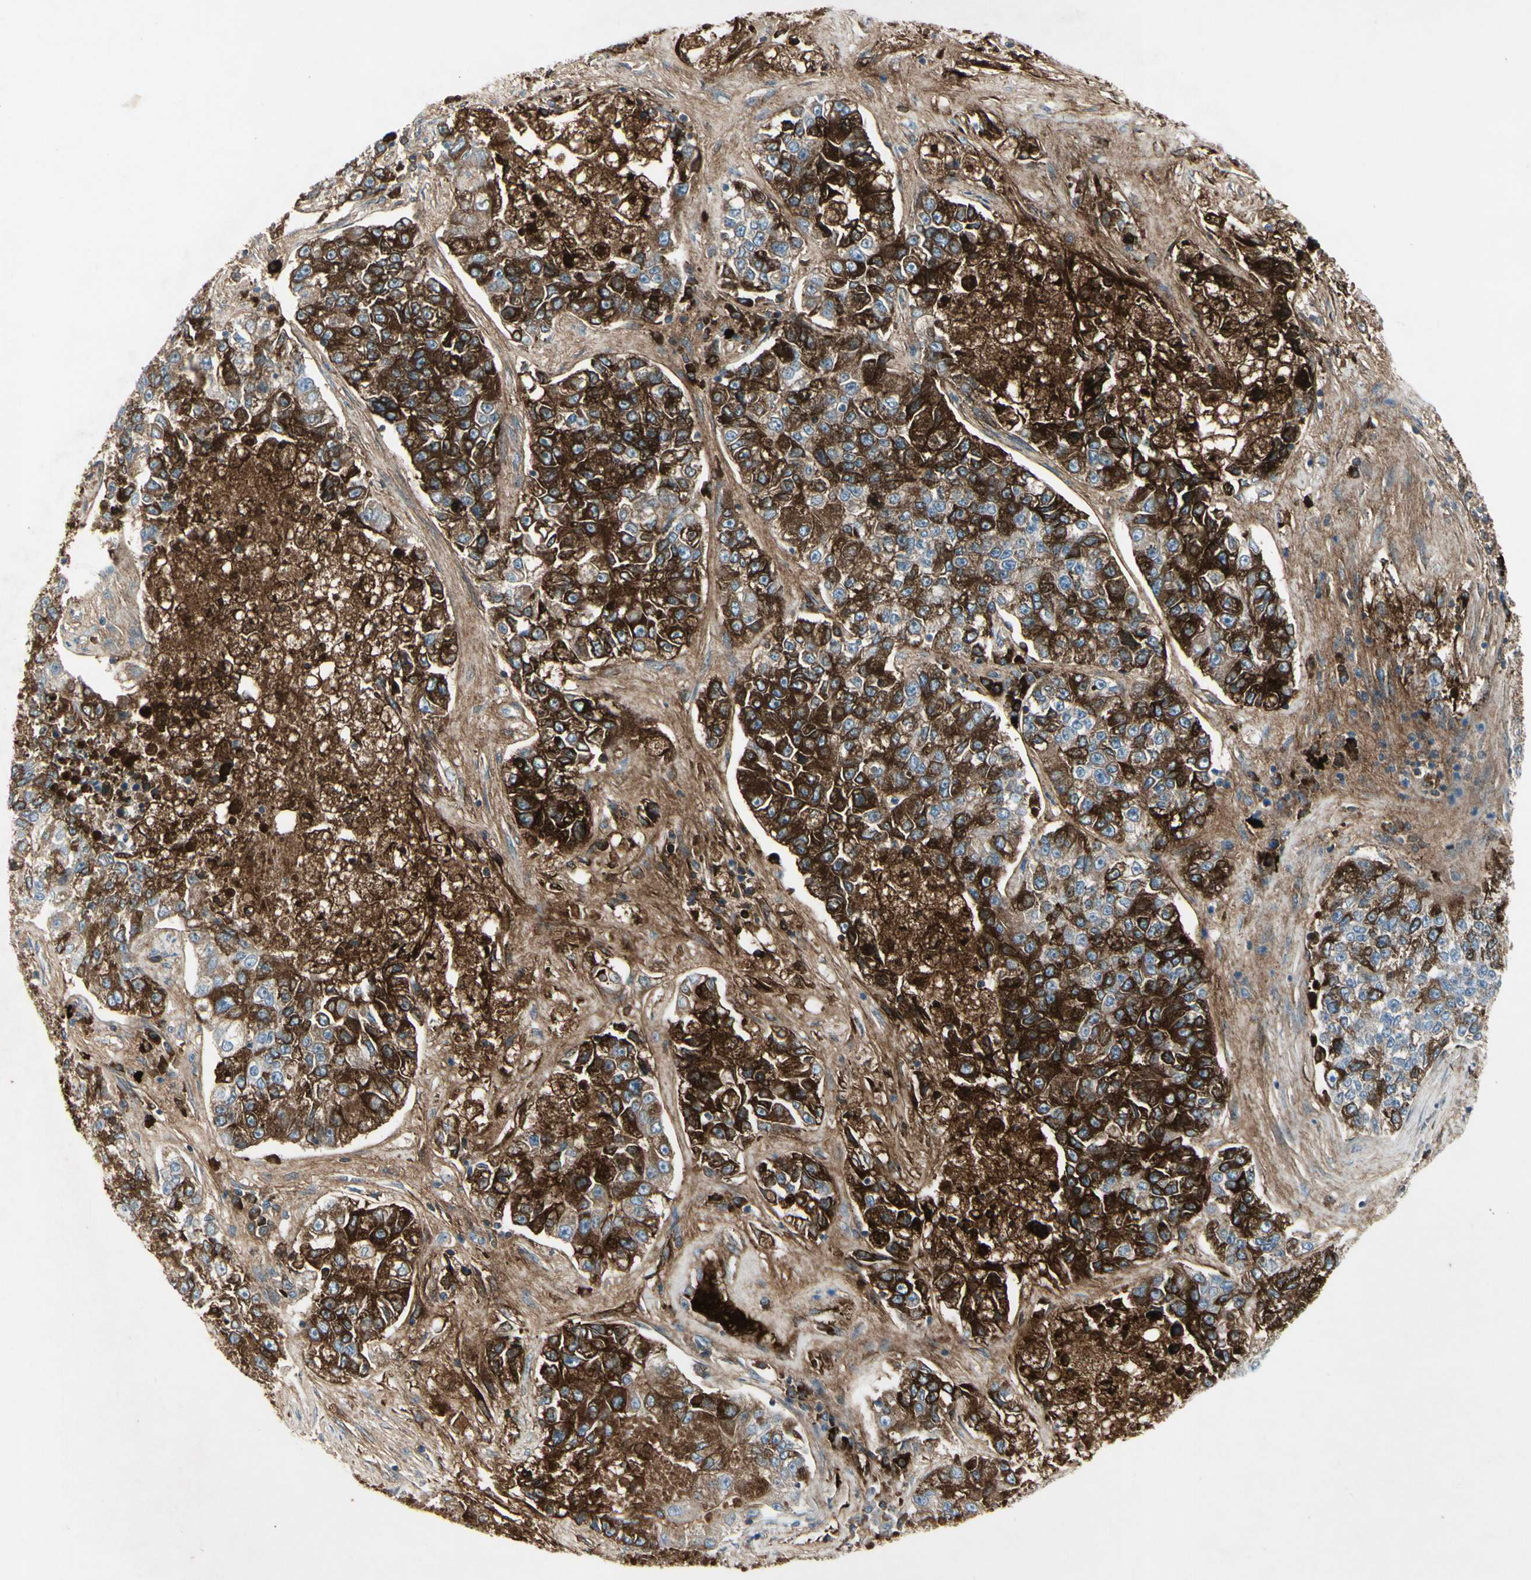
{"staining": {"intensity": "strong", "quantity": ">75%", "location": "cytoplasmic/membranous"}, "tissue": "lung cancer", "cell_type": "Tumor cells", "image_type": "cancer", "snomed": [{"axis": "morphology", "description": "Adenocarcinoma, NOS"}, {"axis": "topography", "description": "Lung"}], "caption": "Human lung cancer stained for a protein (brown) reveals strong cytoplasmic/membranous positive expression in approximately >75% of tumor cells.", "gene": "IGHM", "patient": {"sex": "male", "age": 49}}